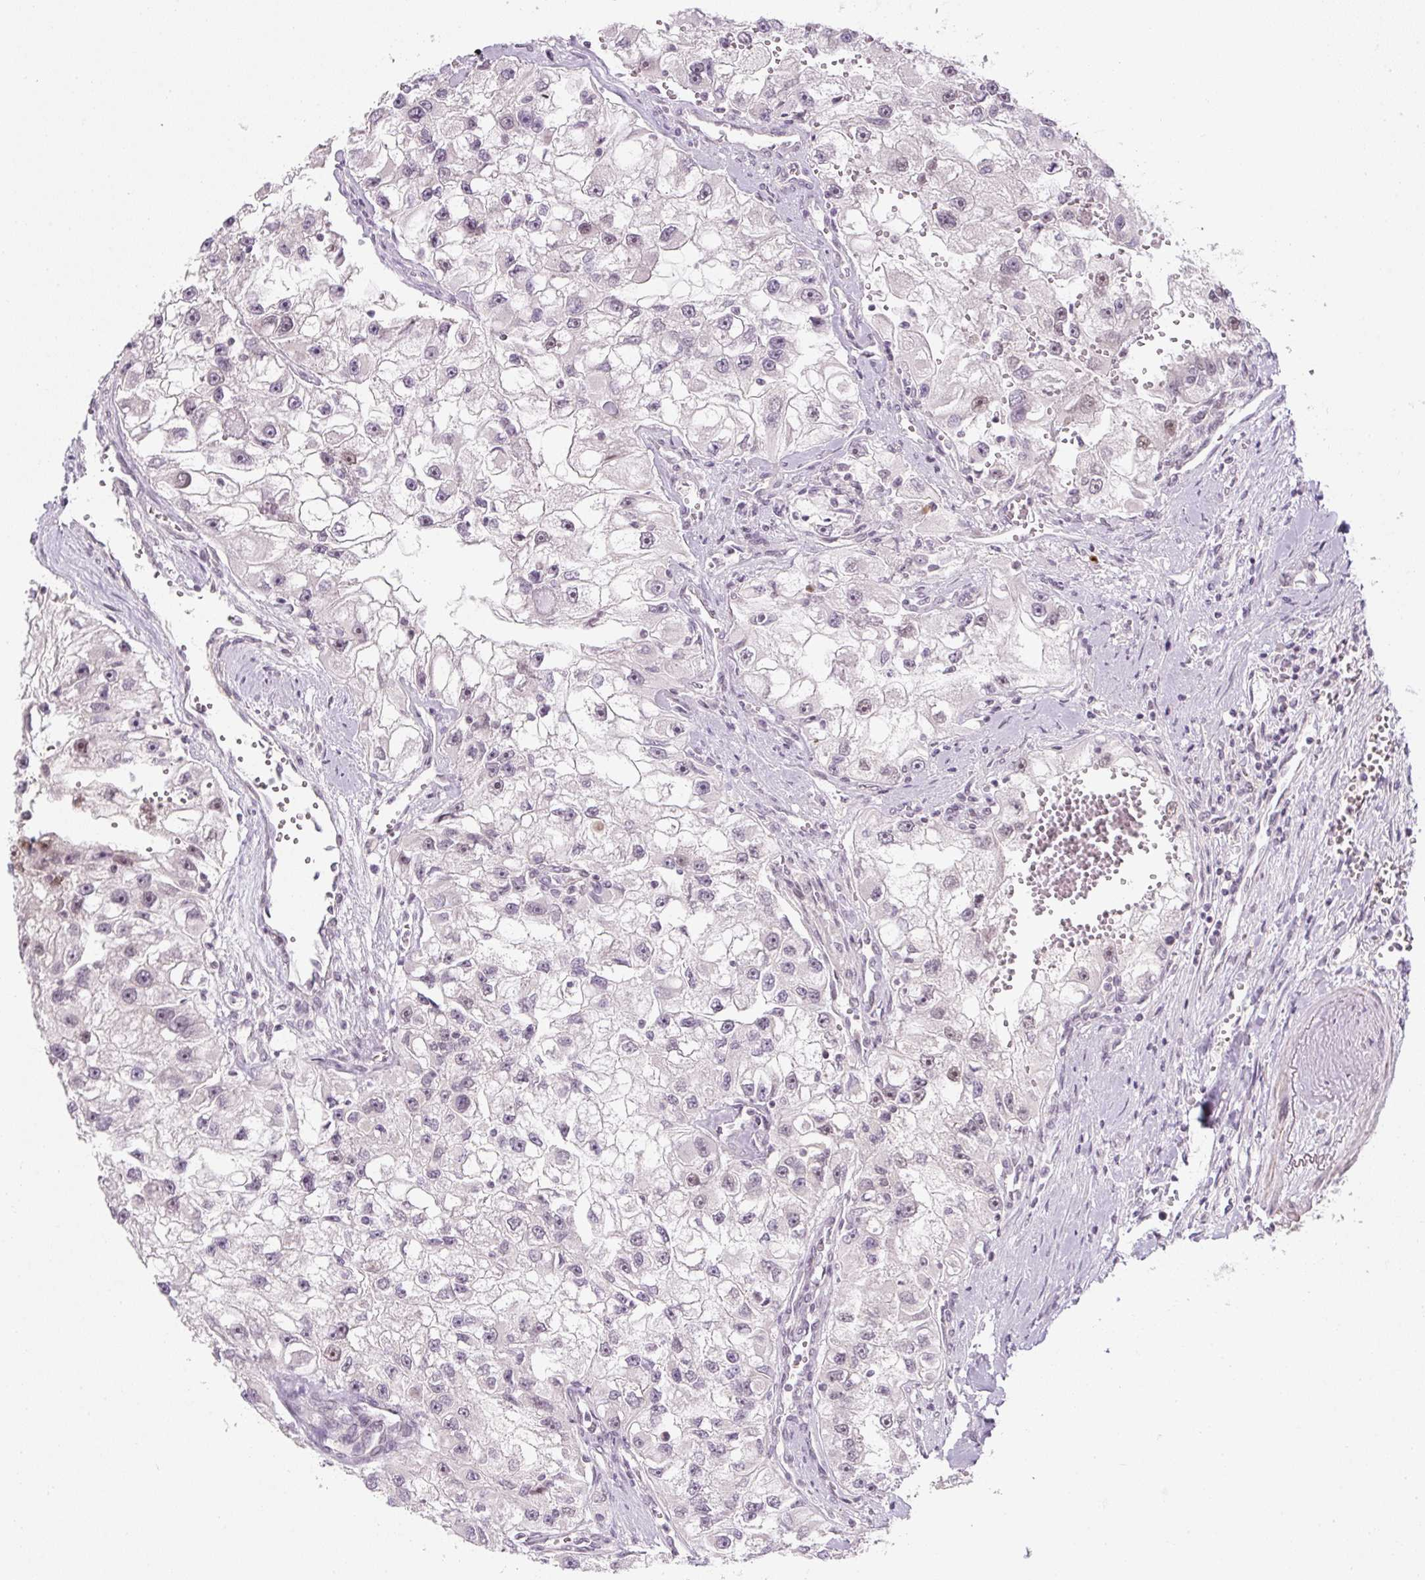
{"staining": {"intensity": "moderate", "quantity": "<25%", "location": "nuclear"}, "tissue": "renal cancer", "cell_type": "Tumor cells", "image_type": "cancer", "snomed": [{"axis": "morphology", "description": "Adenocarcinoma, NOS"}, {"axis": "topography", "description": "Kidney"}], "caption": "The histopathology image exhibits immunohistochemical staining of renal cancer. There is moderate nuclear positivity is present in approximately <25% of tumor cells. (DAB IHC, brown staining for protein, blue staining for nuclei).", "gene": "U2AF2", "patient": {"sex": "male", "age": 63}}